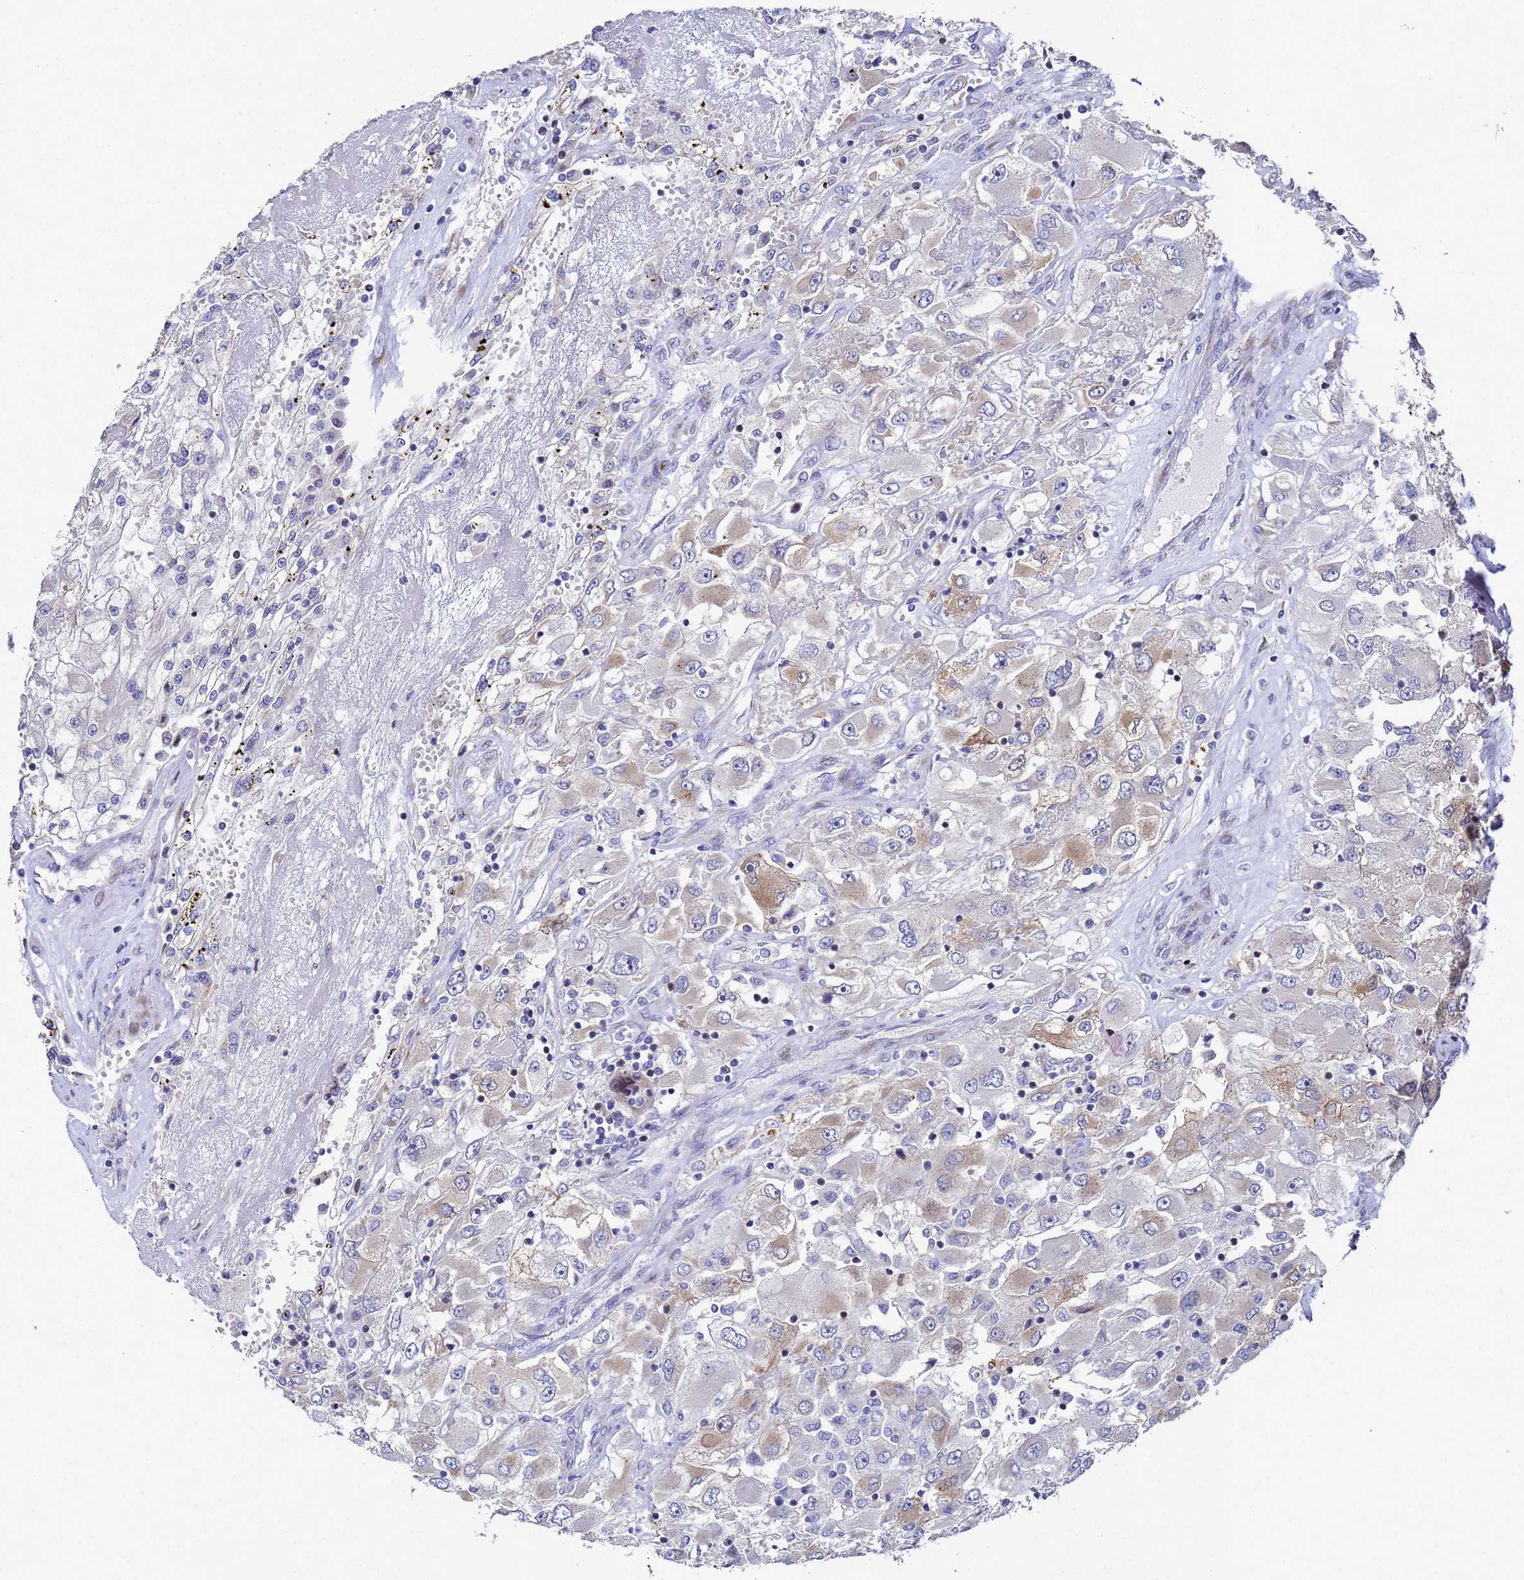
{"staining": {"intensity": "weak", "quantity": "25%-75%", "location": "cytoplasmic/membranous"}, "tissue": "renal cancer", "cell_type": "Tumor cells", "image_type": "cancer", "snomed": [{"axis": "morphology", "description": "Adenocarcinoma, NOS"}, {"axis": "topography", "description": "Kidney"}], "caption": "Human renal adenocarcinoma stained with a brown dye displays weak cytoplasmic/membranous positive positivity in about 25%-75% of tumor cells.", "gene": "NSUN6", "patient": {"sex": "female", "age": 52}}